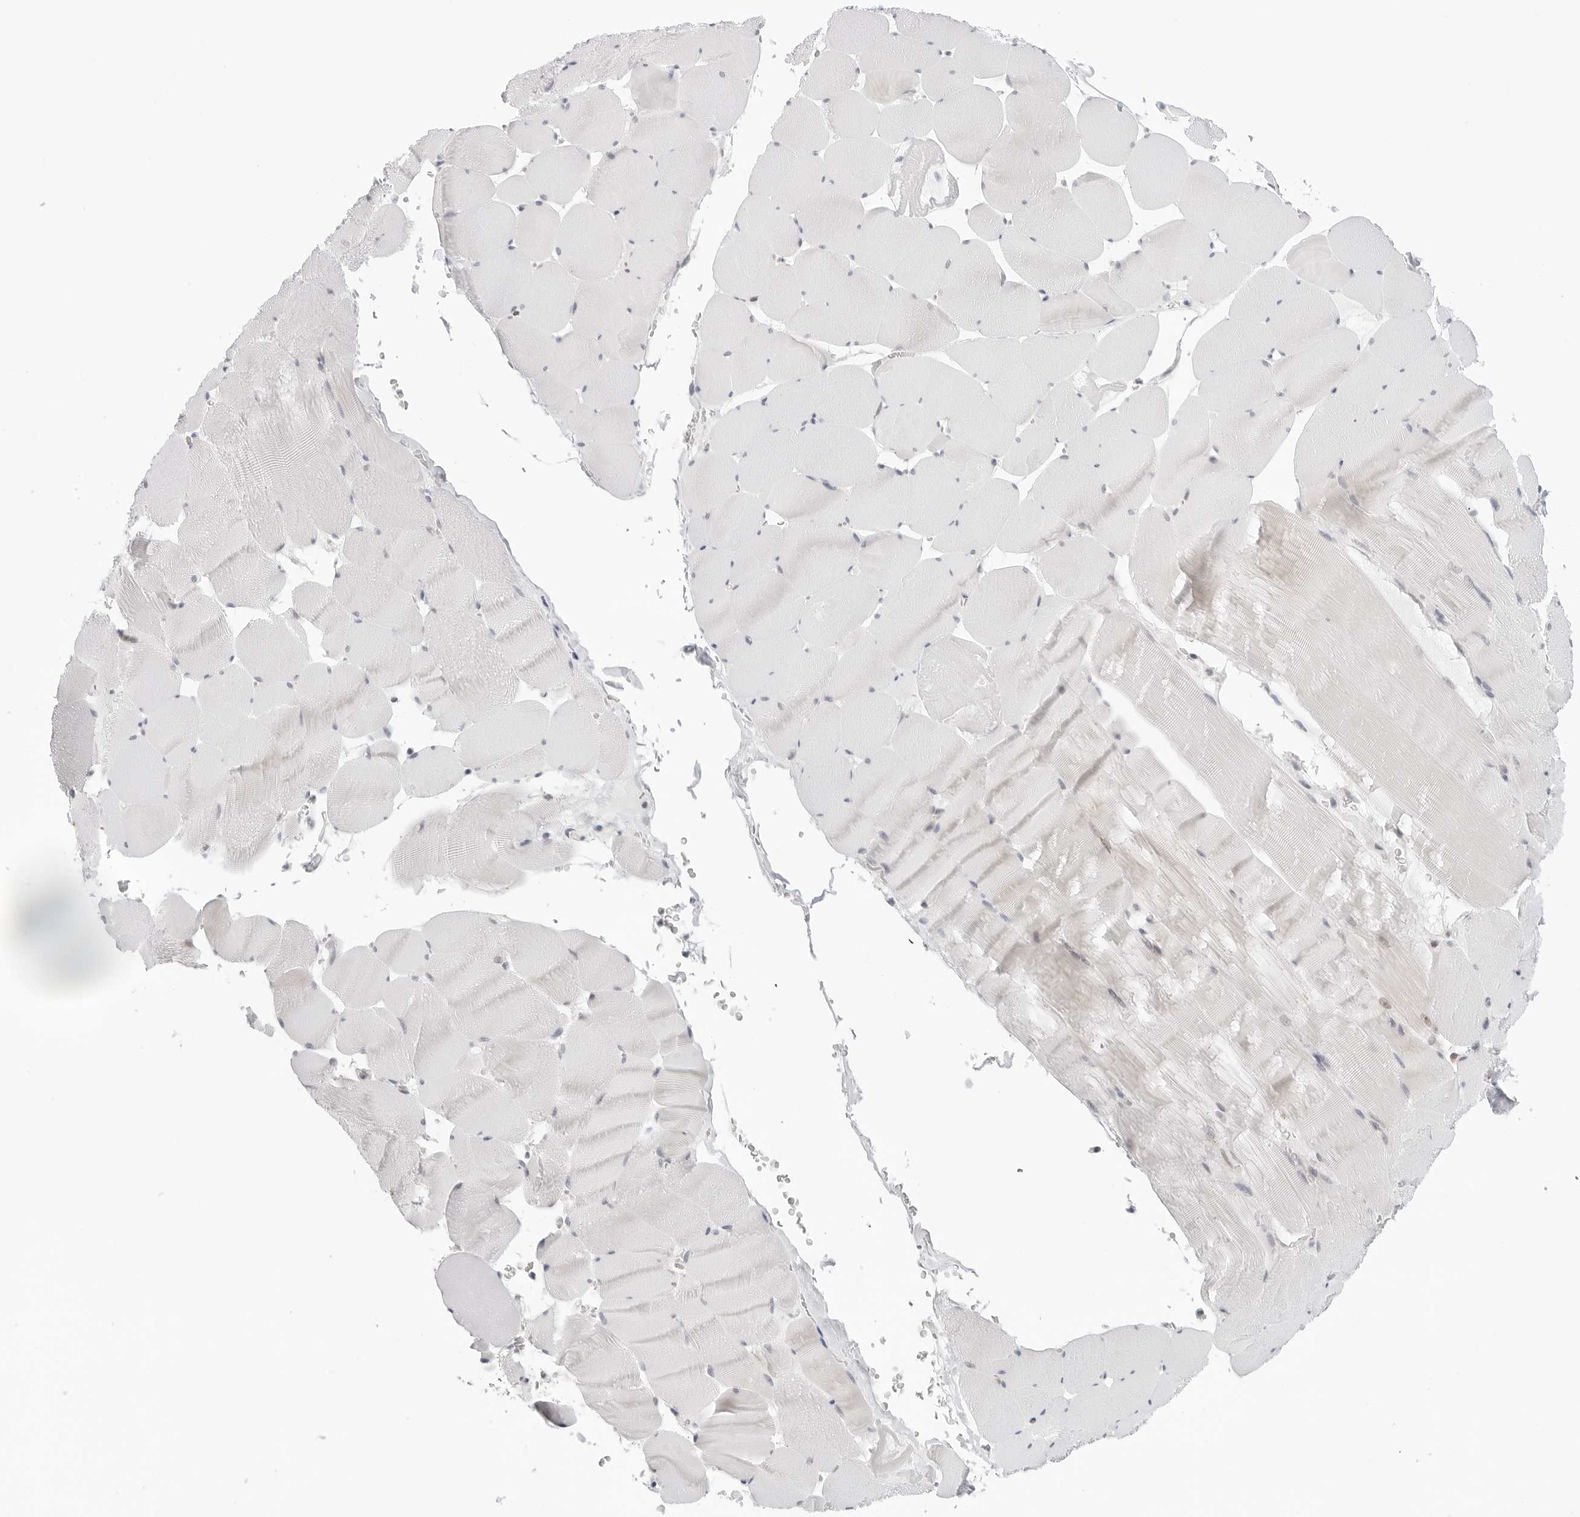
{"staining": {"intensity": "negative", "quantity": "none", "location": "none"}, "tissue": "skeletal muscle", "cell_type": "Myocytes", "image_type": "normal", "snomed": [{"axis": "morphology", "description": "Normal tissue, NOS"}, {"axis": "topography", "description": "Skeletal muscle"}], "caption": "Histopathology image shows no significant protein expression in myocytes of benign skeletal muscle.", "gene": "NUDC", "patient": {"sex": "male", "age": 62}}